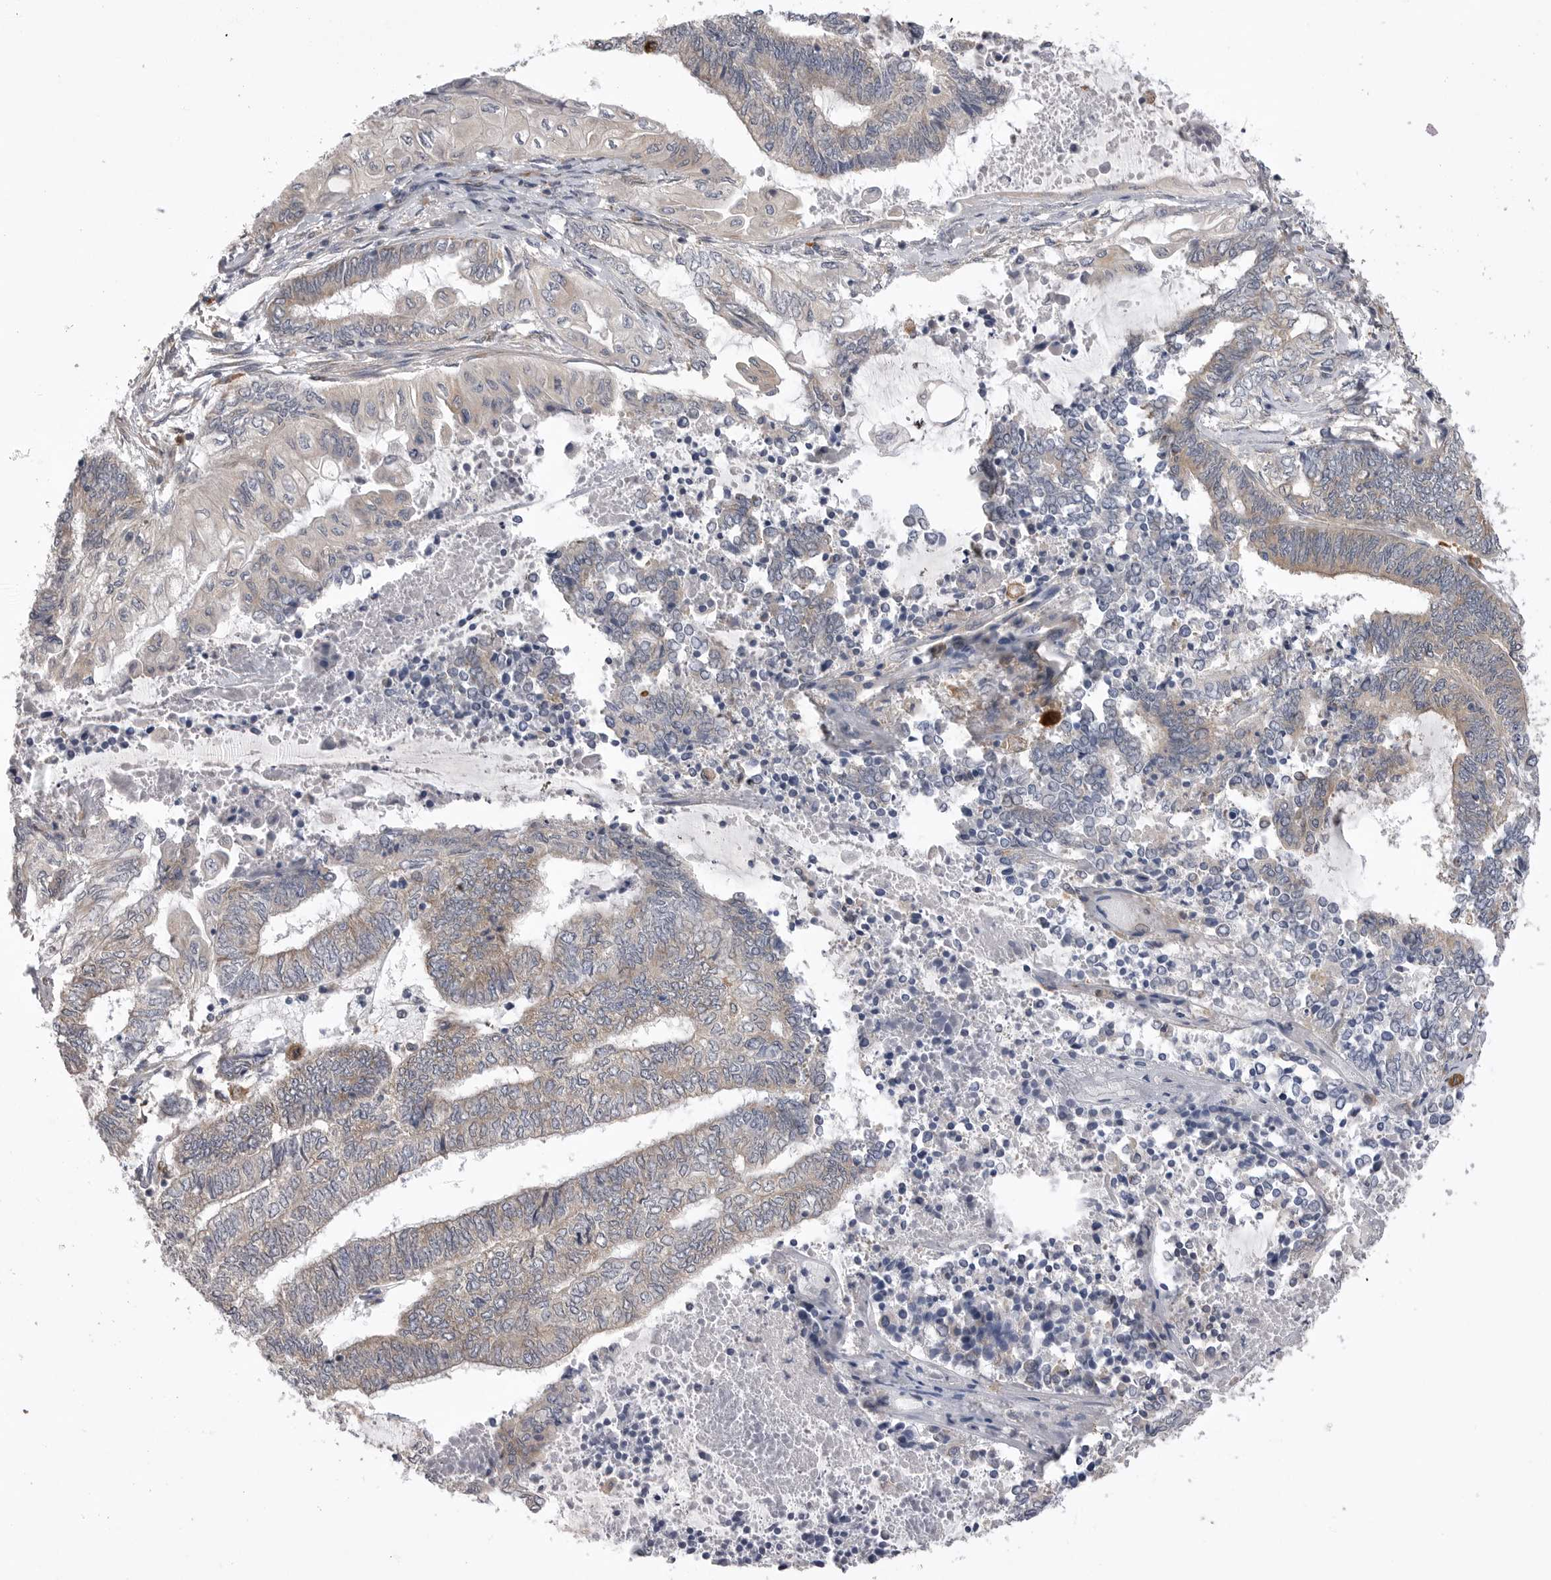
{"staining": {"intensity": "weak", "quantity": "25%-75%", "location": "cytoplasmic/membranous"}, "tissue": "endometrial cancer", "cell_type": "Tumor cells", "image_type": "cancer", "snomed": [{"axis": "morphology", "description": "Adenocarcinoma, NOS"}, {"axis": "topography", "description": "Uterus"}, {"axis": "topography", "description": "Endometrium"}], "caption": "Endometrial cancer was stained to show a protein in brown. There is low levels of weak cytoplasmic/membranous positivity in about 25%-75% of tumor cells. (brown staining indicates protein expression, while blue staining denotes nuclei).", "gene": "VAC14", "patient": {"sex": "female", "age": 70}}